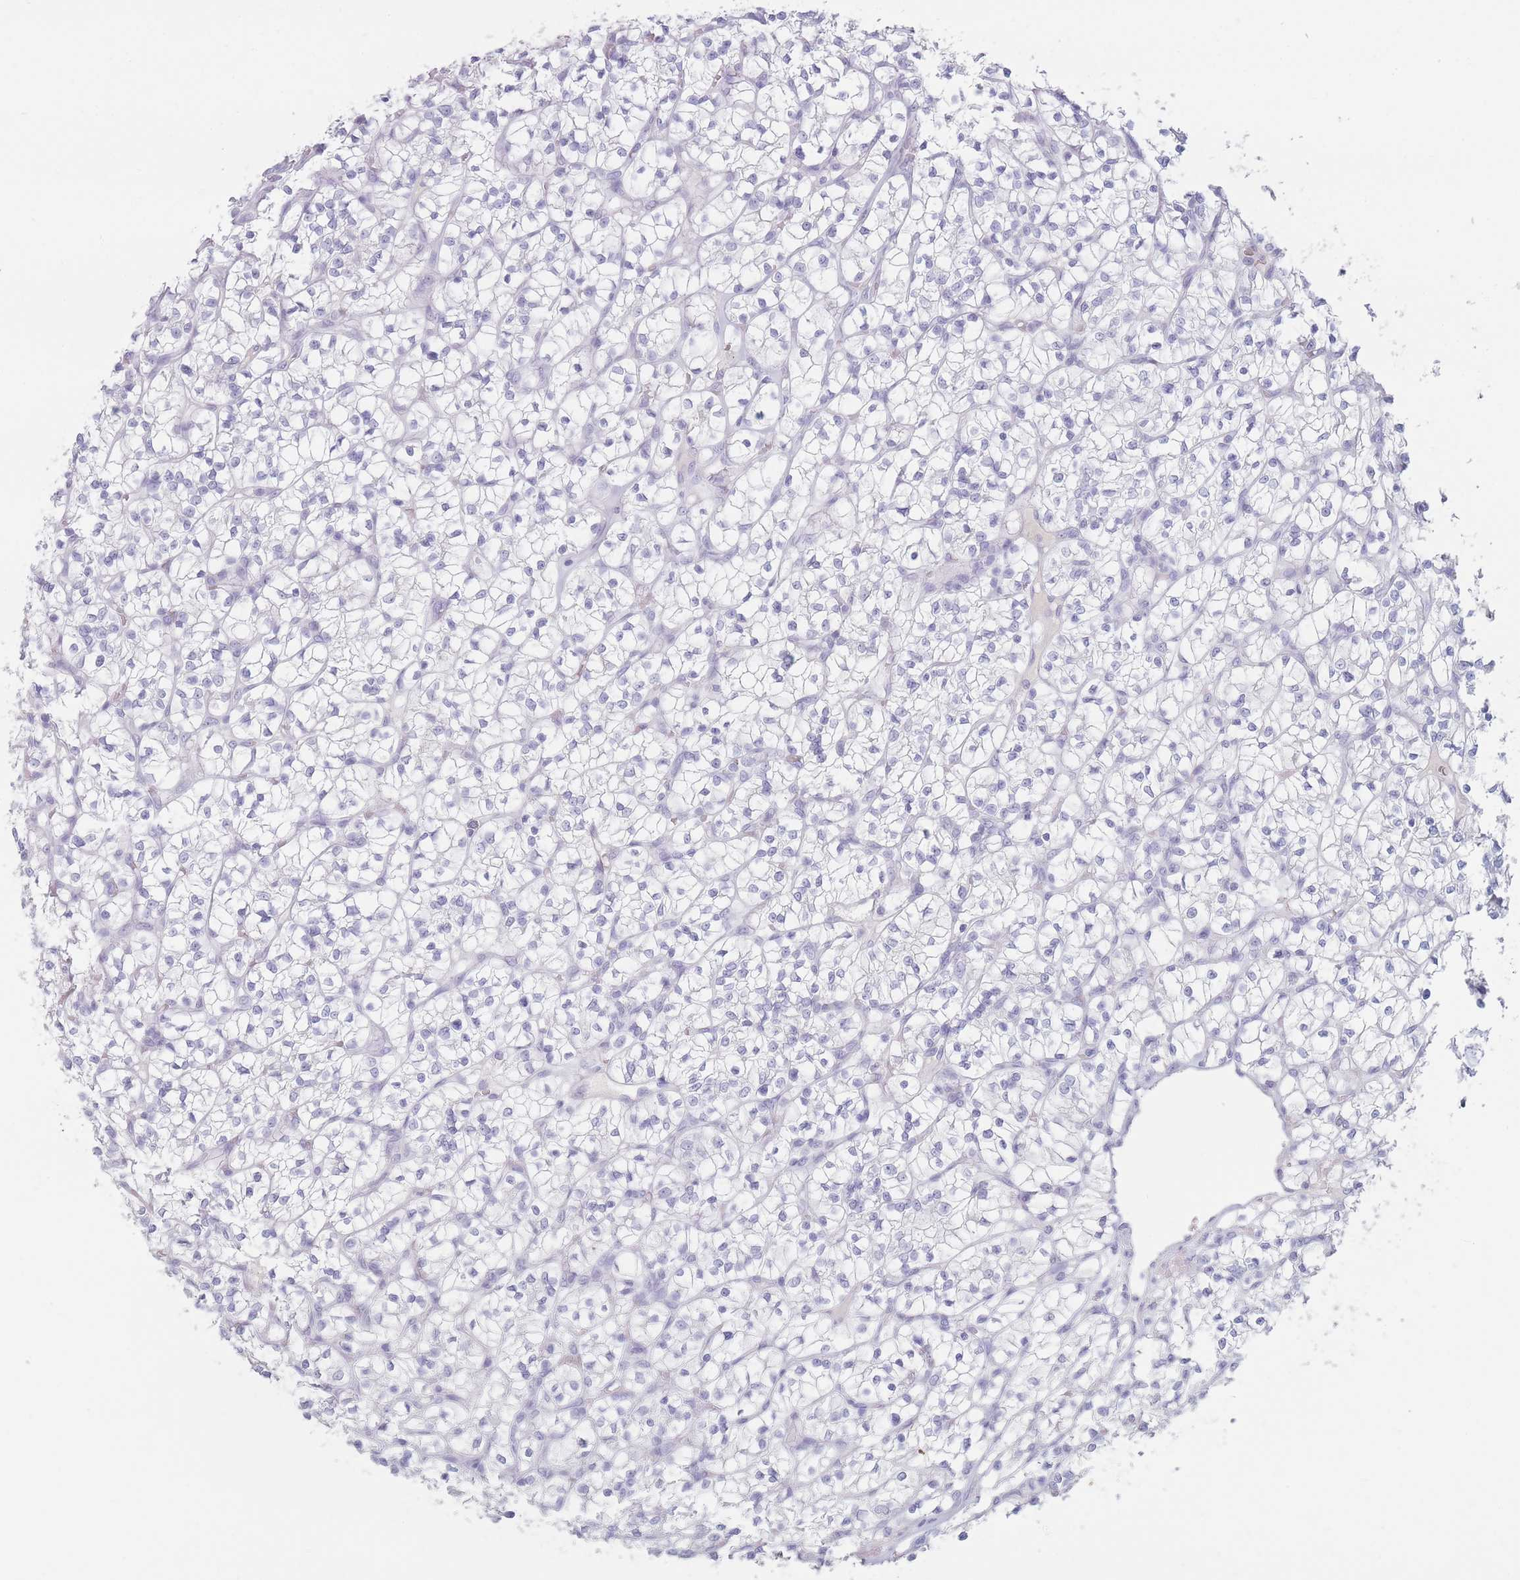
{"staining": {"intensity": "negative", "quantity": "none", "location": "none"}, "tissue": "renal cancer", "cell_type": "Tumor cells", "image_type": "cancer", "snomed": [{"axis": "morphology", "description": "Adenocarcinoma, NOS"}, {"axis": "topography", "description": "Kidney"}], "caption": "DAB (3,3'-diaminobenzidine) immunohistochemical staining of human renal adenocarcinoma displays no significant expression in tumor cells.", "gene": "GPR12", "patient": {"sex": "female", "age": 64}}